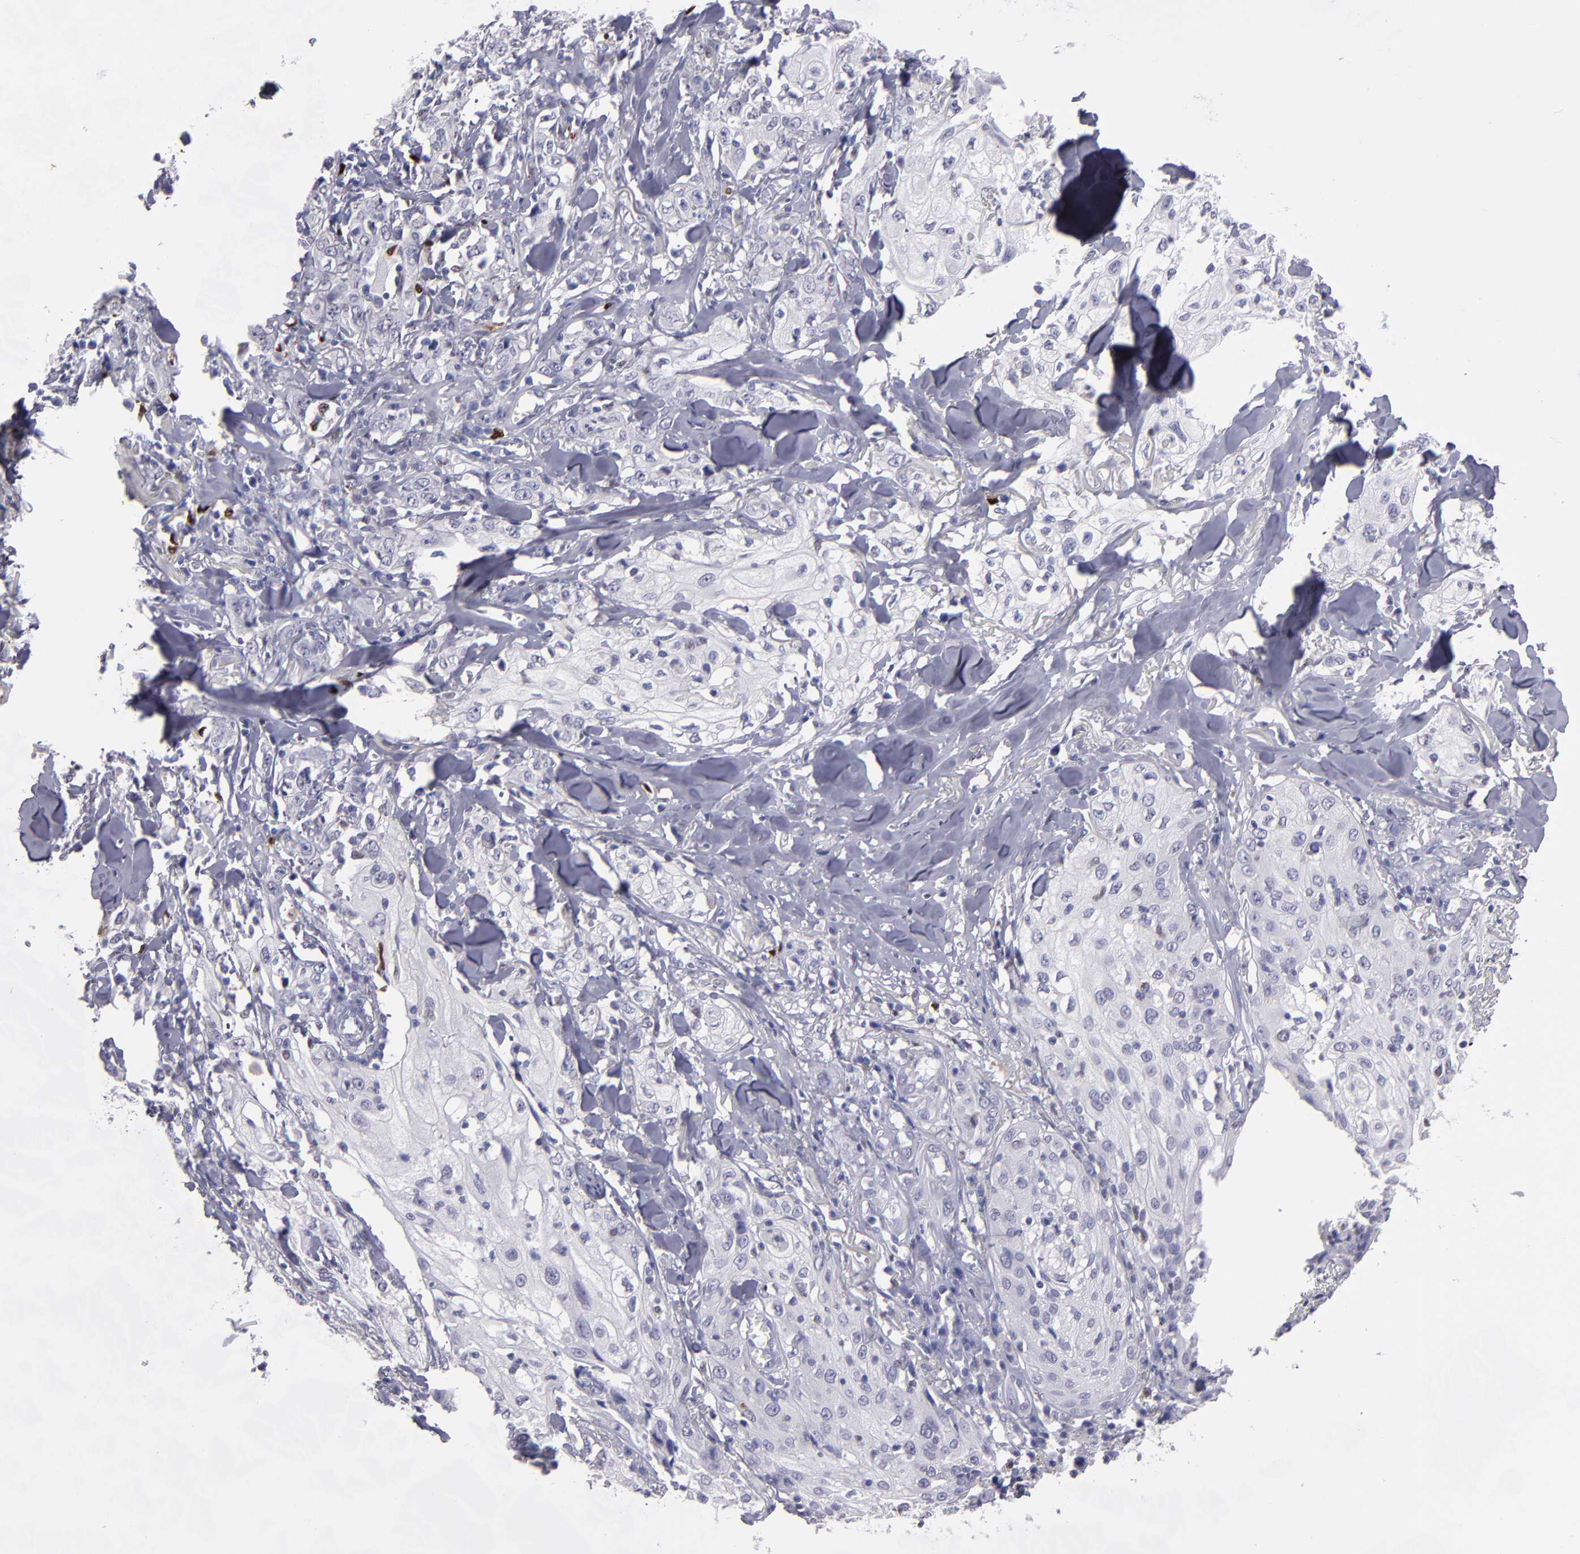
{"staining": {"intensity": "negative", "quantity": "none", "location": "none"}, "tissue": "skin cancer", "cell_type": "Tumor cells", "image_type": "cancer", "snomed": [{"axis": "morphology", "description": "Squamous cell carcinoma, NOS"}, {"axis": "topography", "description": "Skin"}], "caption": "Immunohistochemistry (IHC) of skin squamous cell carcinoma exhibits no expression in tumor cells.", "gene": "IRF8", "patient": {"sex": "male", "age": 65}}